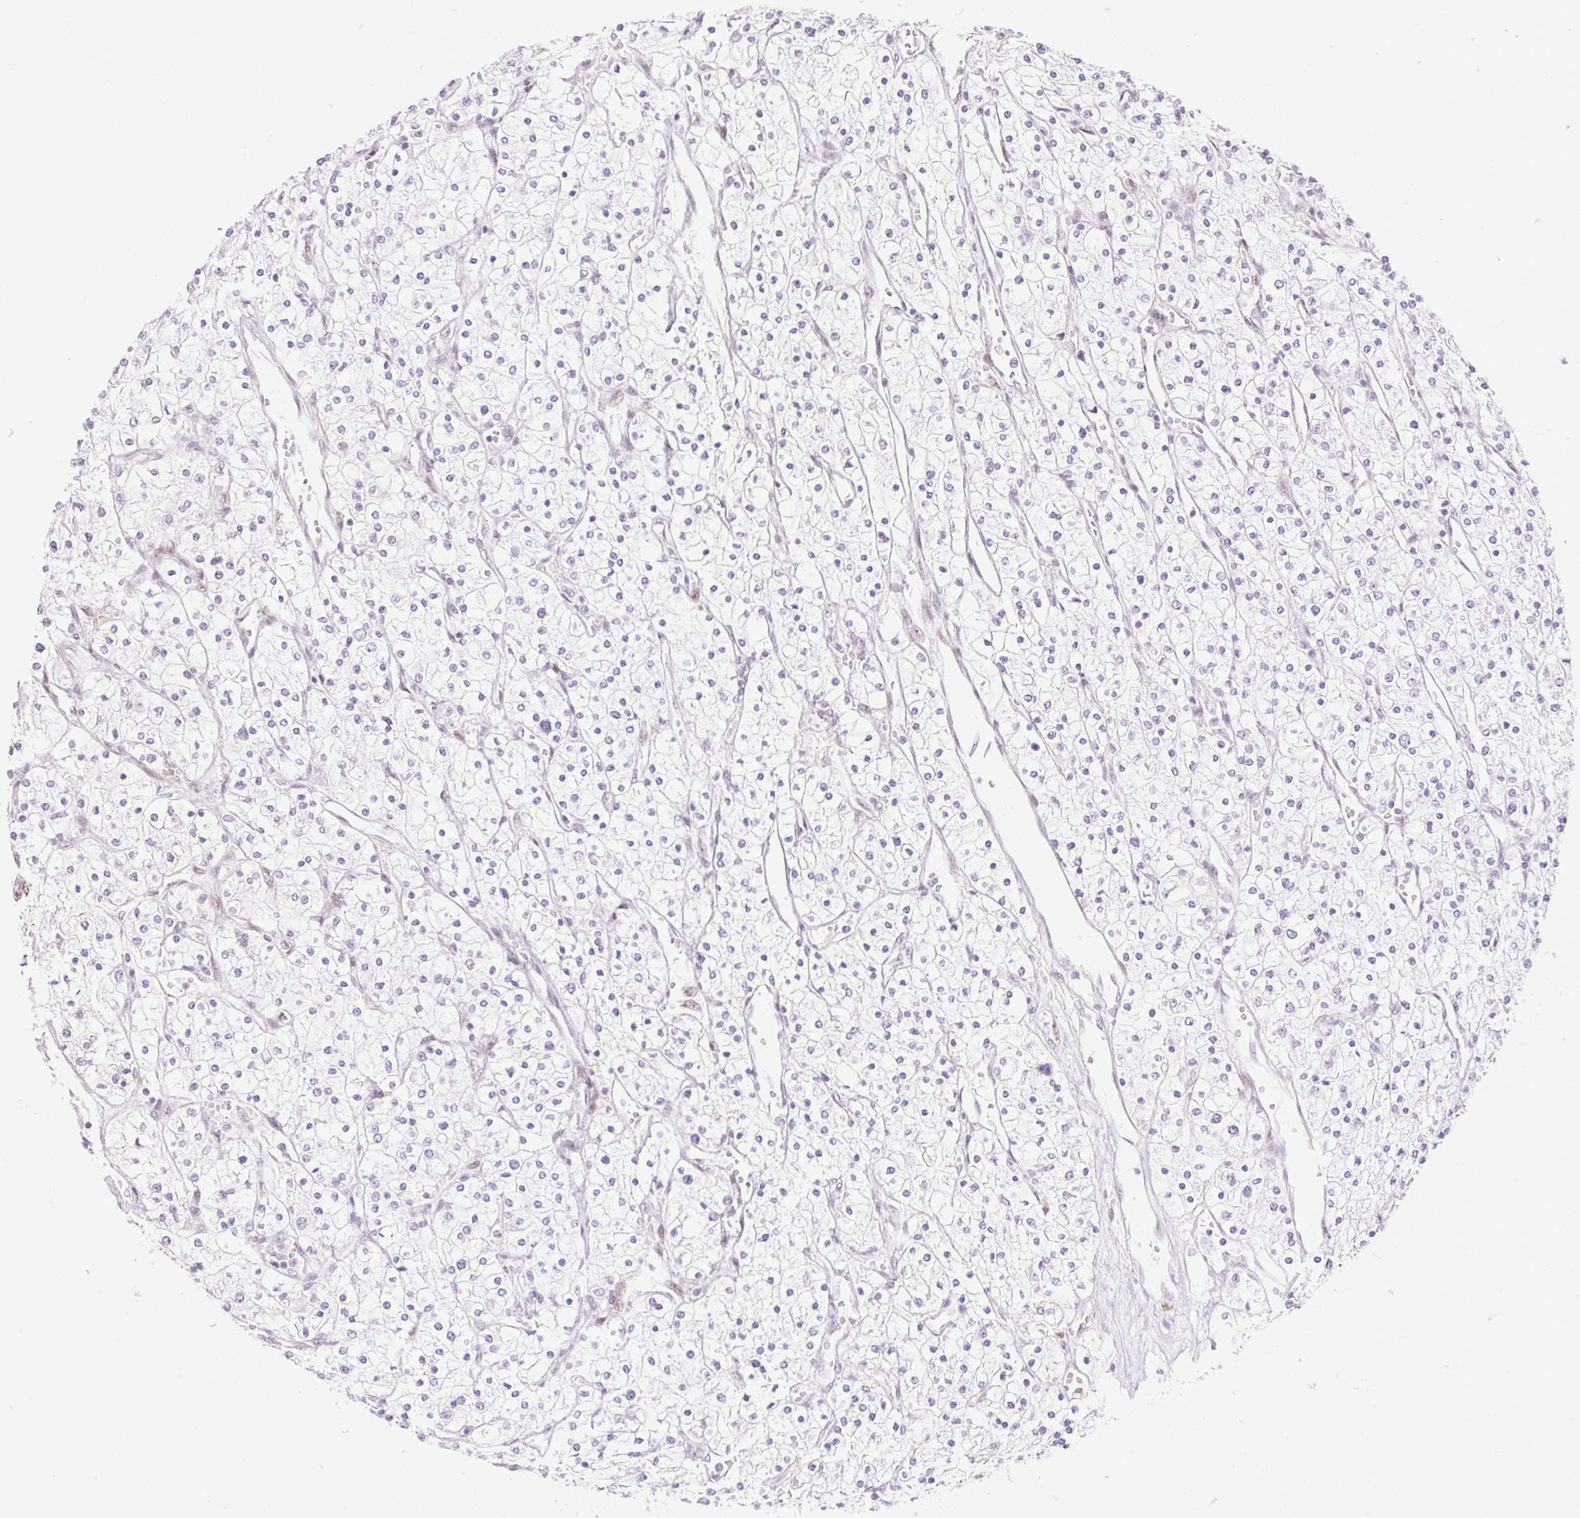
{"staining": {"intensity": "negative", "quantity": "none", "location": "none"}, "tissue": "renal cancer", "cell_type": "Tumor cells", "image_type": "cancer", "snomed": [{"axis": "morphology", "description": "Adenocarcinoma, NOS"}, {"axis": "topography", "description": "Kidney"}], "caption": "Tumor cells show no significant expression in adenocarcinoma (renal).", "gene": "RIPPLY3", "patient": {"sex": "male", "age": 80}}